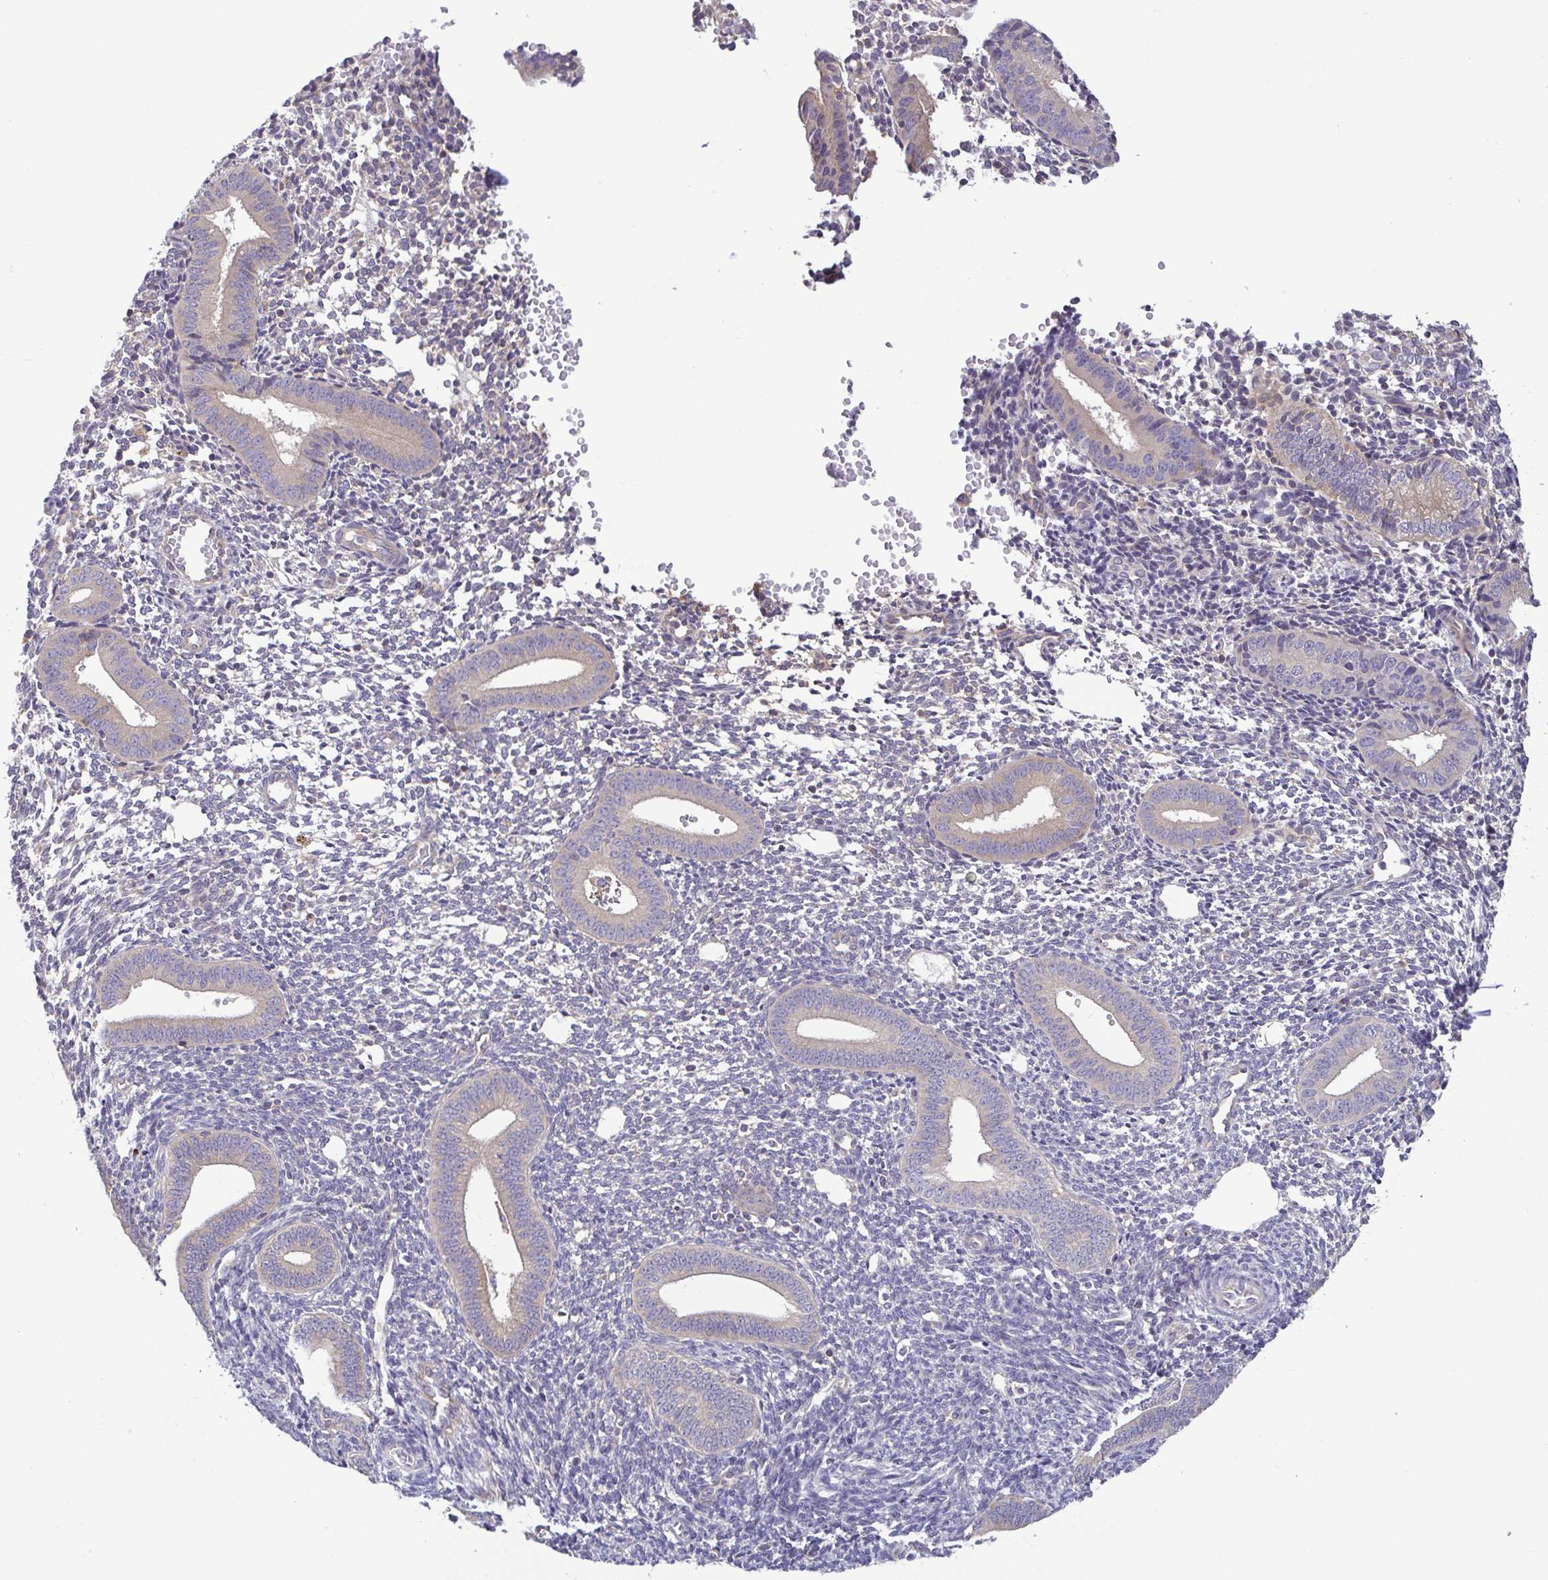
{"staining": {"intensity": "weak", "quantity": "<25%", "location": "cytoplasmic/membranous"}, "tissue": "endometrium", "cell_type": "Cells in endometrial stroma", "image_type": "normal", "snomed": [{"axis": "morphology", "description": "Normal tissue, NOS"}, {"axis": "topography", "description": "Endometrium"}], "caption": "Immunohistochemistry (IHC) photomicrograph of unremarkable human endometrium stained for a protein (brown), which shows no expression in cells in endometrial stroma. Brightfield microscopy of IHC stained with DAB (brown) and hematoxylin (blue), captured at high magnification.", "gene": "LMF2", "patient": {"sex": "female", "age": 40}}